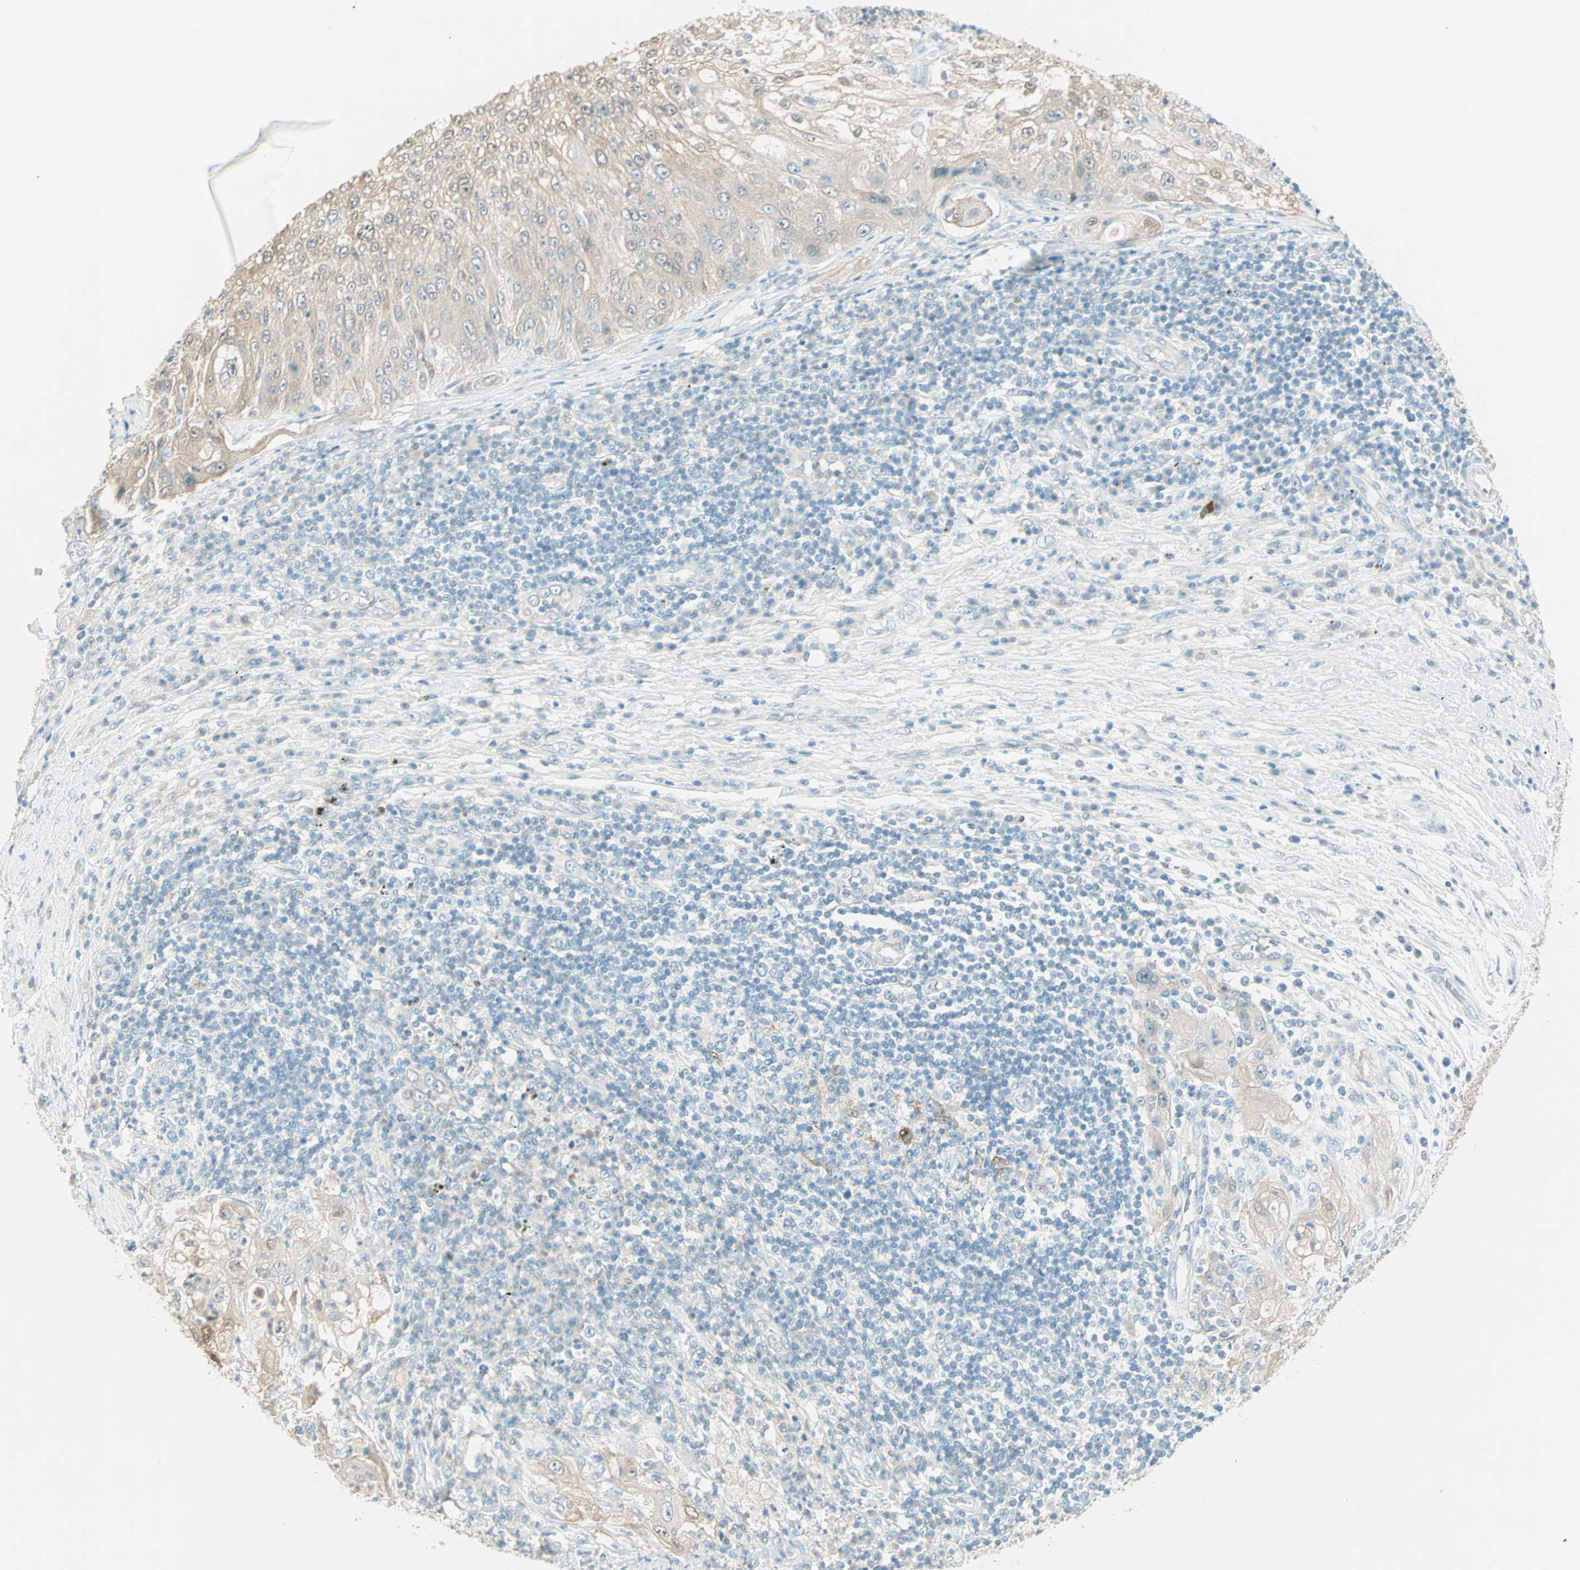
{"staining": {"intensity": "moderate", "quantity": ">75%", "location": "cytoplasmic/membranous,nuclear"}, "tissue": "lung cancer", "cell_type": "Tumor cells", "image_type": "cancer", "snomed": [{"axis": "morphology", "description": "Inflammation, NOS"}, {"axis": "morphology", "description": "Squamous cell carcinoma, NOS"}, {"axis": "topography", "description": "Lymph node"}, {"axis": "topography", "description": "Soft tissue"}, {"axis": "topography", "description": "Lung"}], "caption": "This is a photomicrograph of IHC staining of lung cancer (squamous cell carcinoma), which shows moderate expression in the cytoplasmic/membranous and nuclear of tumor cells.", "gene": "S100A1", "patient": {"sex": "male", "age": 66}}